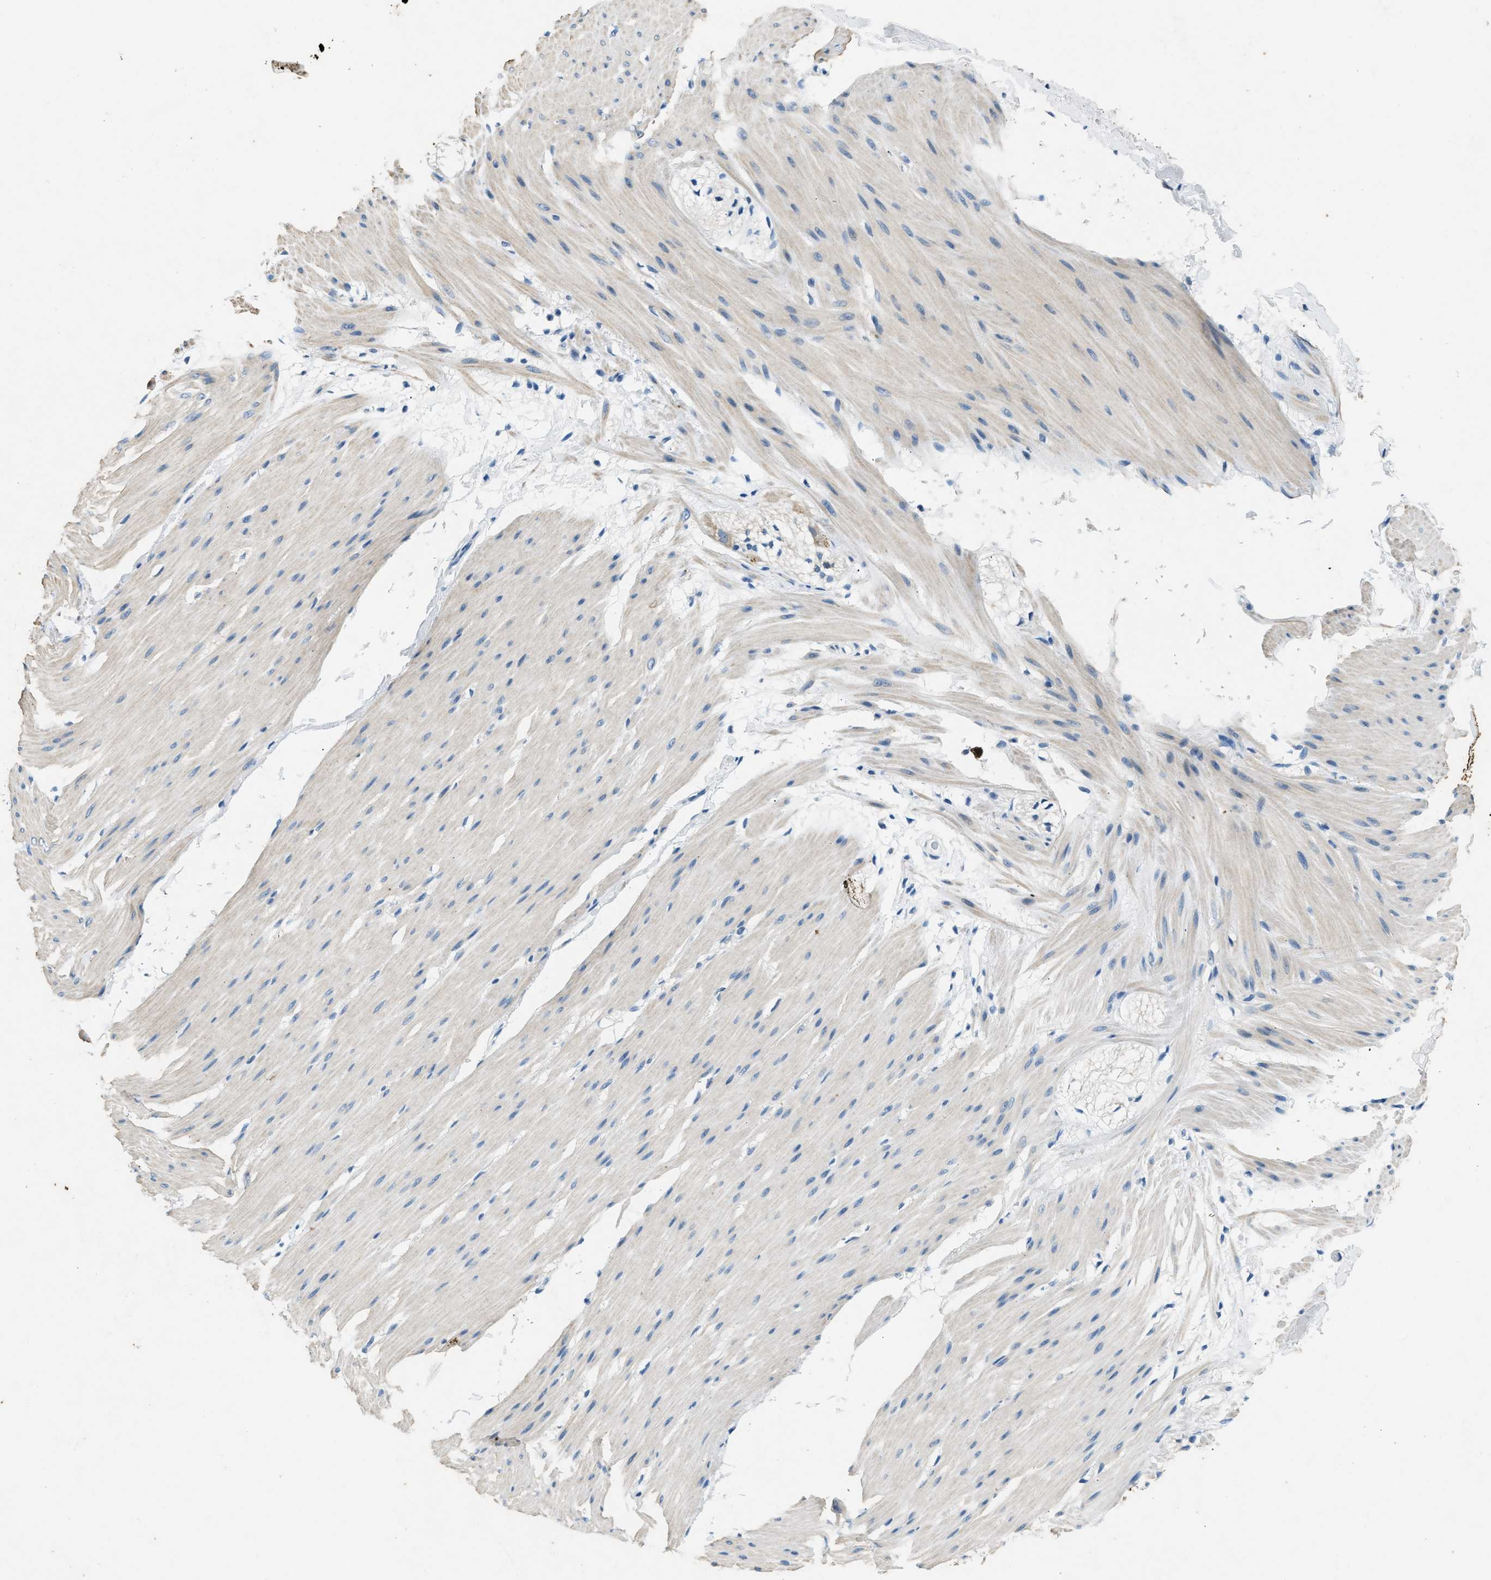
{"staining": {"intensity": "weak", "quantity": "25%-75%", "location": "cytoplasmic/membranous"}, "tissue": "smooth muscle", "cell_type": "Smooth muscle cells", "image_type": "normal", "snomed": [{"axis": "morphology", "description": "Normal tissue, NOS"}, {"axis": "topography", "description": "Smooth muscle"}, {"axis": "topography", "description": "Colon"}], "caption": "The immunohistochemical stain highlights weak cytoplasmic/membranous positivity in smooth muscle cells of normal smooth muscle.", "gene": "CFAP20", "patient": {"sex": "male", "age": 67}}